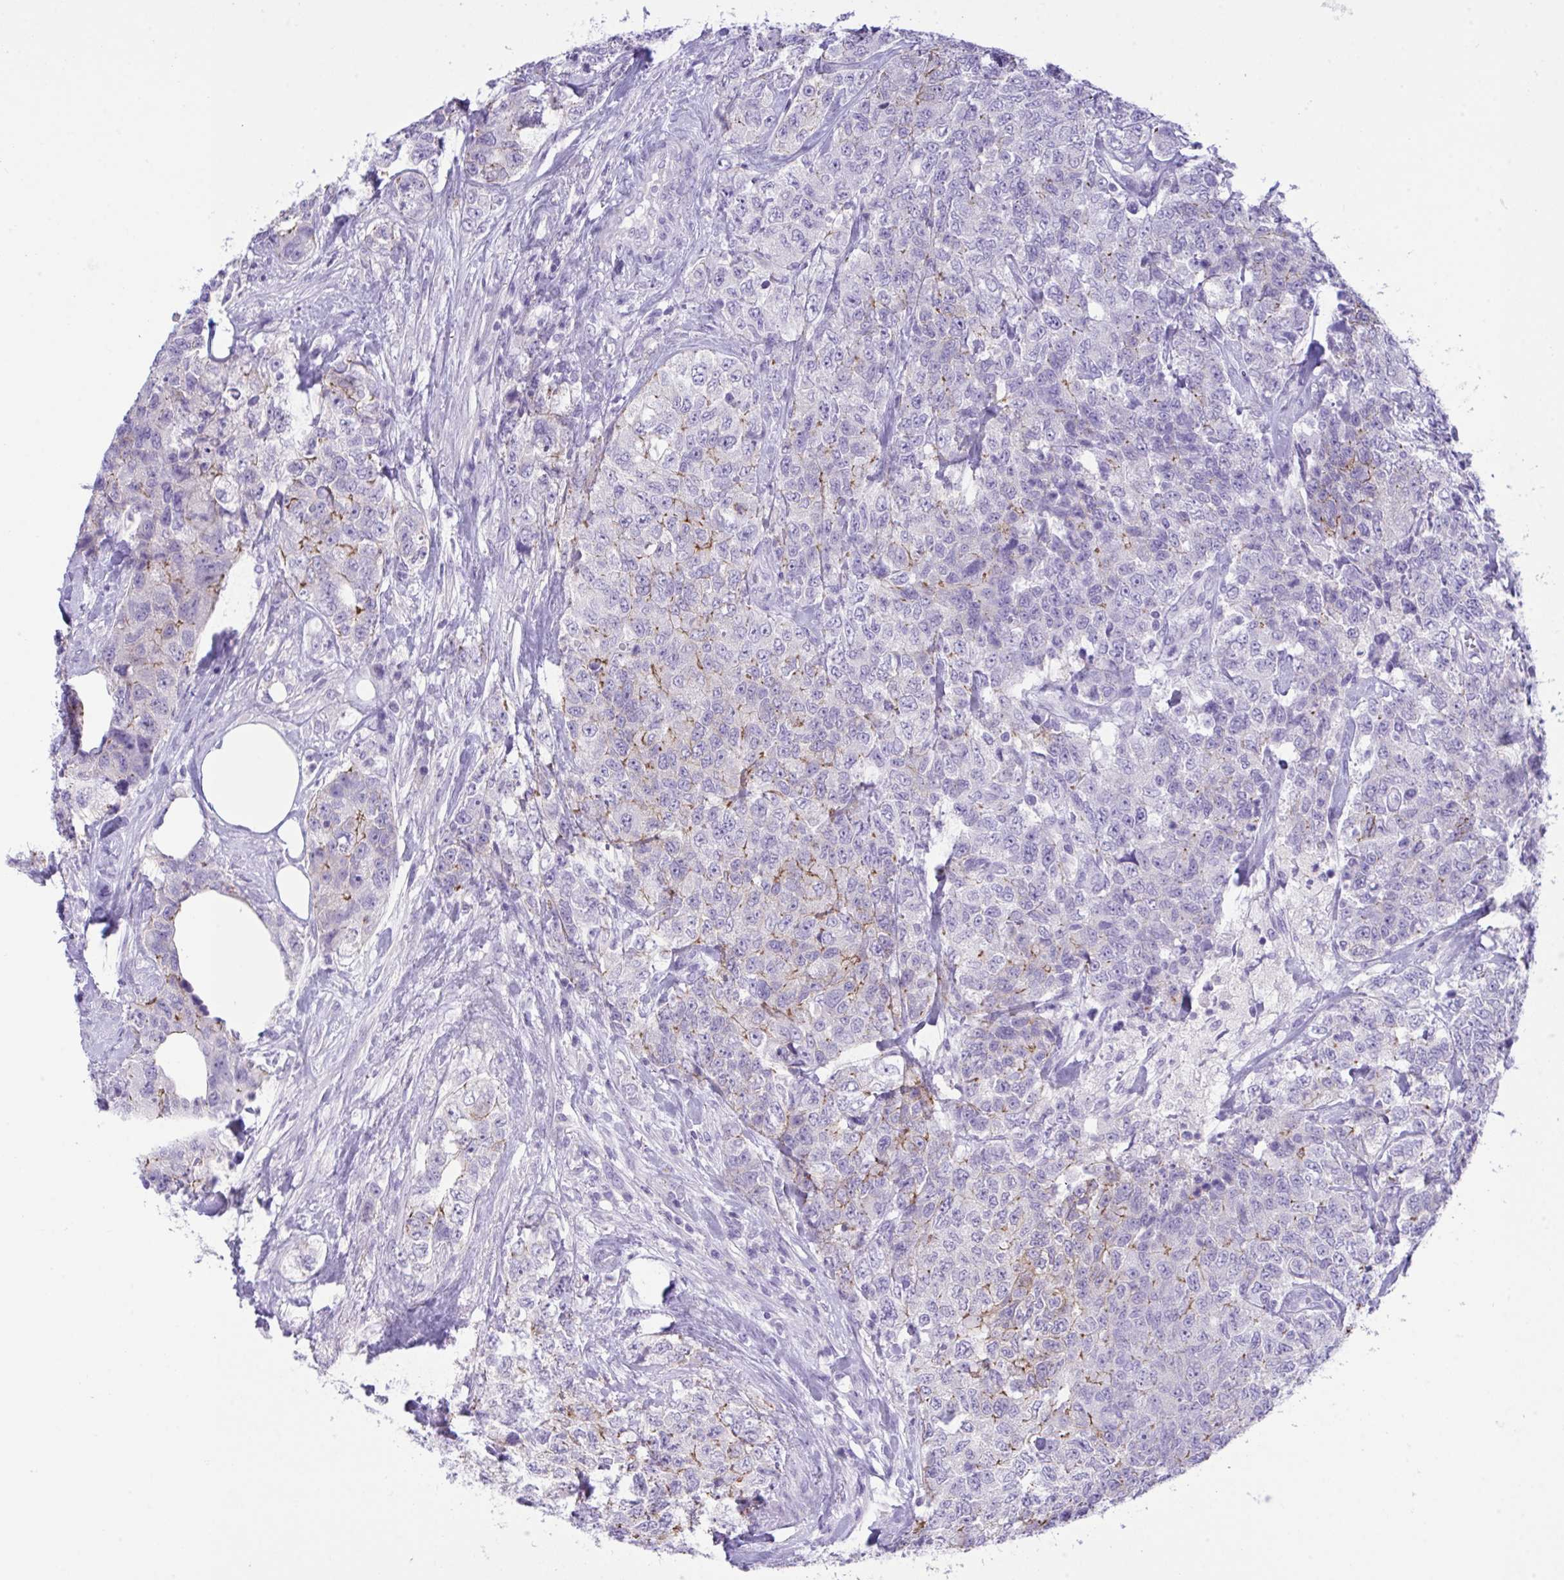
{"staining": {"intensity": "weak", "quantity": "<25%", "location": "cytoplasmic/membranous"}, "tissue": "urothelial cancer", "cell_type": "Tumor cells", "image_type": "cancer", "snomed": [{"axis": "morphology", "description": "Urothelial carcinoma, High grade"}, {"axis": "topography", "description": "Urinary bladder"}], "caption": "The immunohistochemistry (IHC) image has no significant staining in tumor cells of urothelial carcinoma (high-grade) tissue. (DAB (3,3'-diaminobenzidine) IHC with hematoxylin counter stain).", "gene": "GLB1L2", "patient": {"sex": "female", "age": 78}}